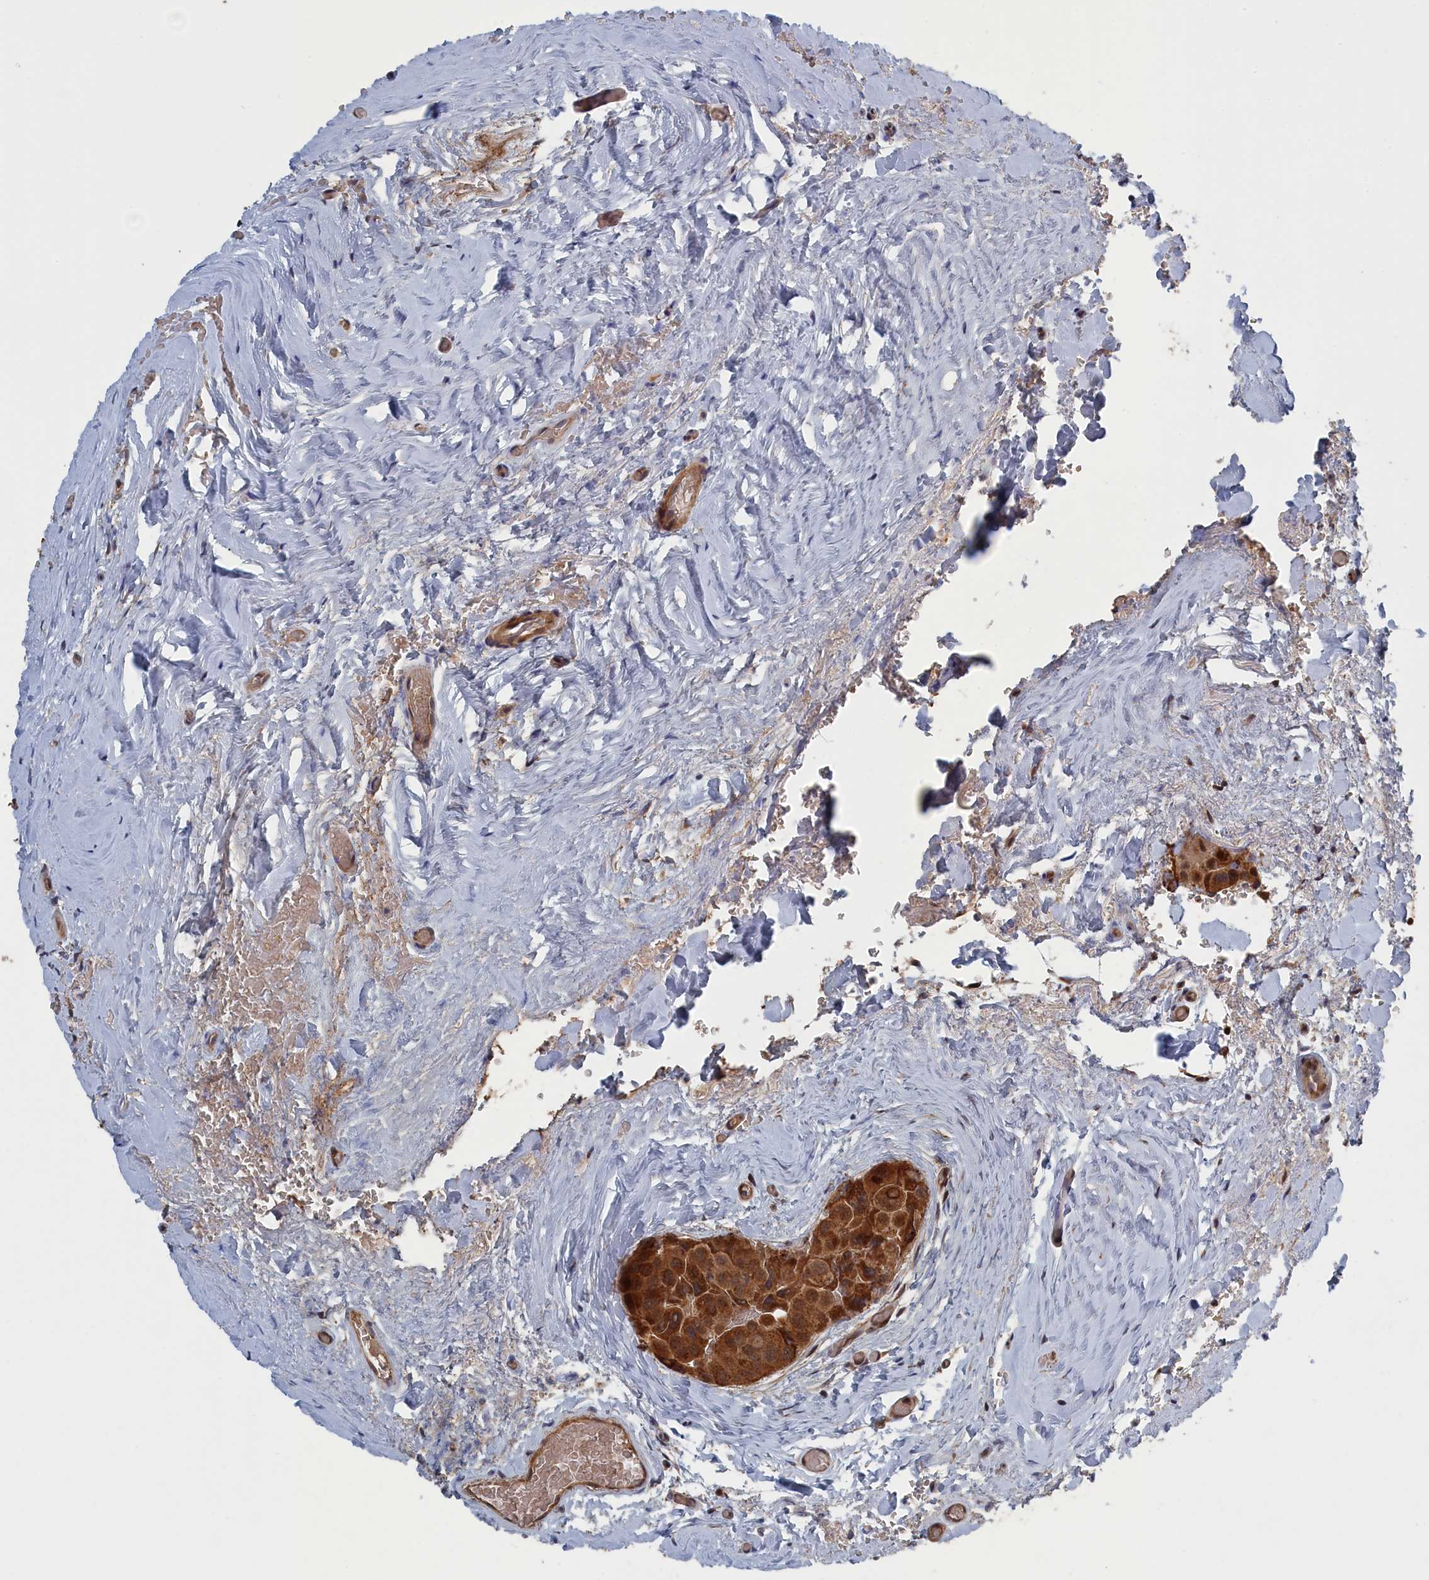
{"staining": {"intensity": "strong", "quantity": ">75%", "location": "cytoplasmic/membranous,nuclear"}, "tissue": "thyroid cancer", "cell_type": "Tumor cells", "image_type": "cancer", "snomed": [{"axis": "morphology", "description": "Papillary adenocarcinoma, NOS"}, {"axis": "topography", "description": "Thyroid gland"}], "caption": "High-magnification brightfield microscopy of papillary adenocarcinoma (thyroid) stained with DAB (brown) and counterstained with hematoxylin (blue). tumor cells exhibit strong cytoplasmic/membranous and nuclear positivity is present in about>75% of cells.", "gene": "ELOVL6", "patient": {"sex": "male", "age": 33}}